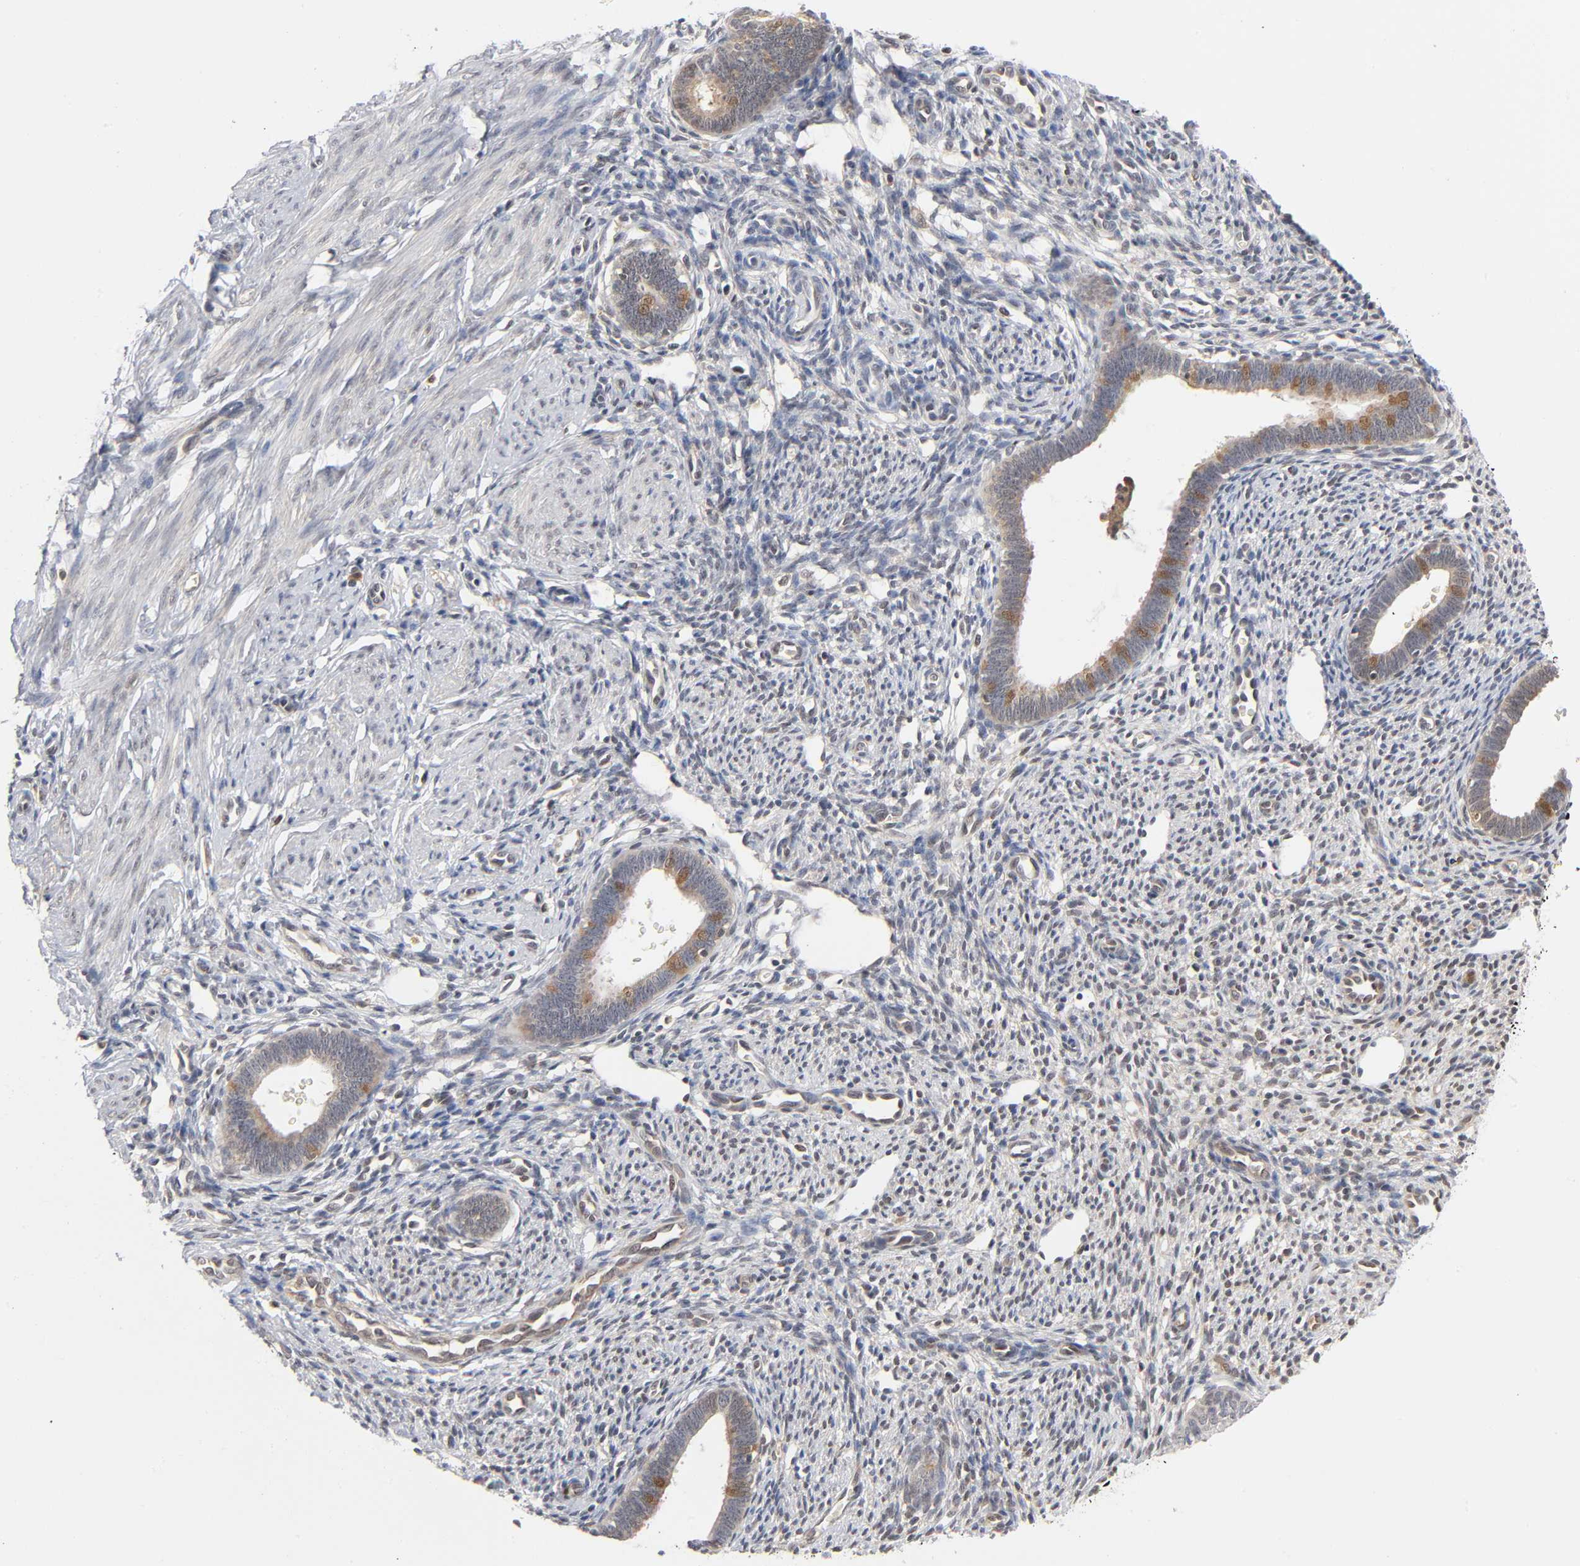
{"staining": {"intensity": "weak", "quantity": "<25%", "location": "cytoplasmic/membranous"}, "tissue": "endometrium", "cell_type": "Cells in endometrial stroma", "image_type": "normal", "snomed": [{"axis": "morphology", "description": "Normal tissue, NOS"}, {"axis": "topography", "description": "Endometrium"}], "caption": "IHC micrograph of normal human endometrium stained for a protein (brown), which demonstrates no staining in cells in endometrial stroma. Nuclei are stained in blue.", "gene": "DFFB", "patient": {"sex": "female", "age": 27}}